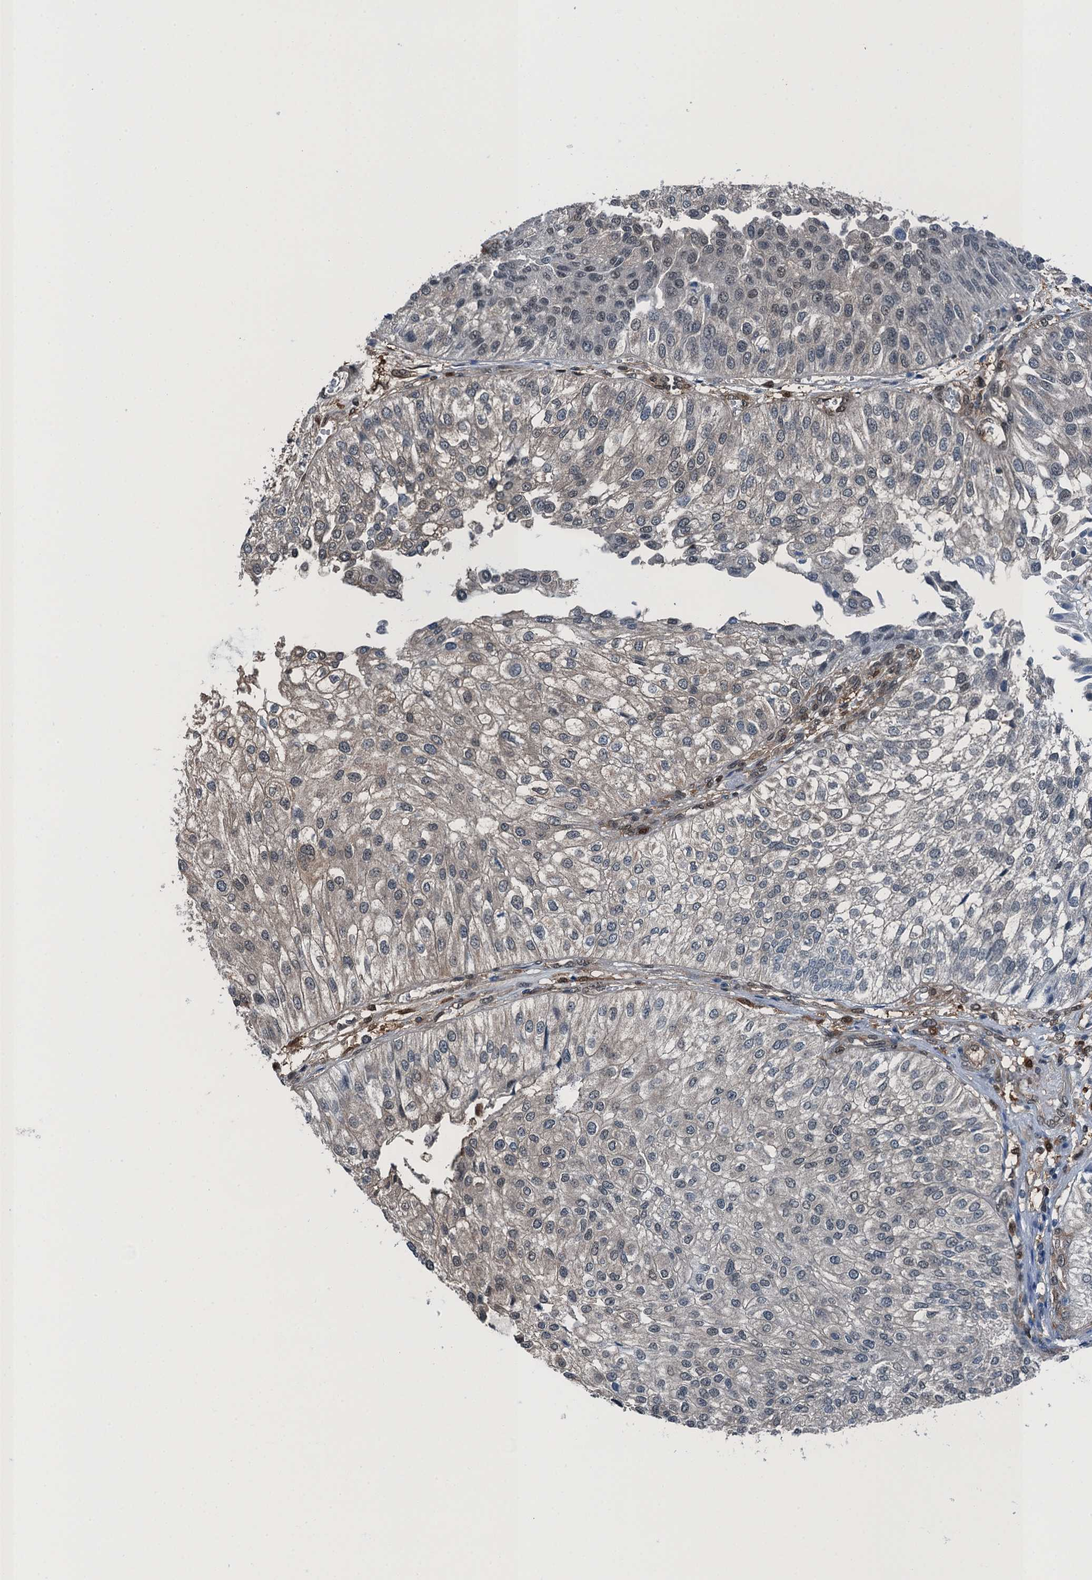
{"staining": {"intensity": "weak", "quantity": "<25%", "location": "cytoplasmic/membranous"}, "tissue": "urothelial cancer", "cell_type": "Tumor cells", "image_type": "cancer", "snomed": [{"axis": "morphology", "description": "Urothelial carcinoma, Low grade"}, {"axis": "topography", "description": "Urinary bladder"}], "caption": "IHC photomicrograph of low-grade urothelial carcinoma stained for a protein (brown), which exhibits no expression in tumor cells.", "gene": "RNH1", "patient": {"sex": "female", "age": 89}}